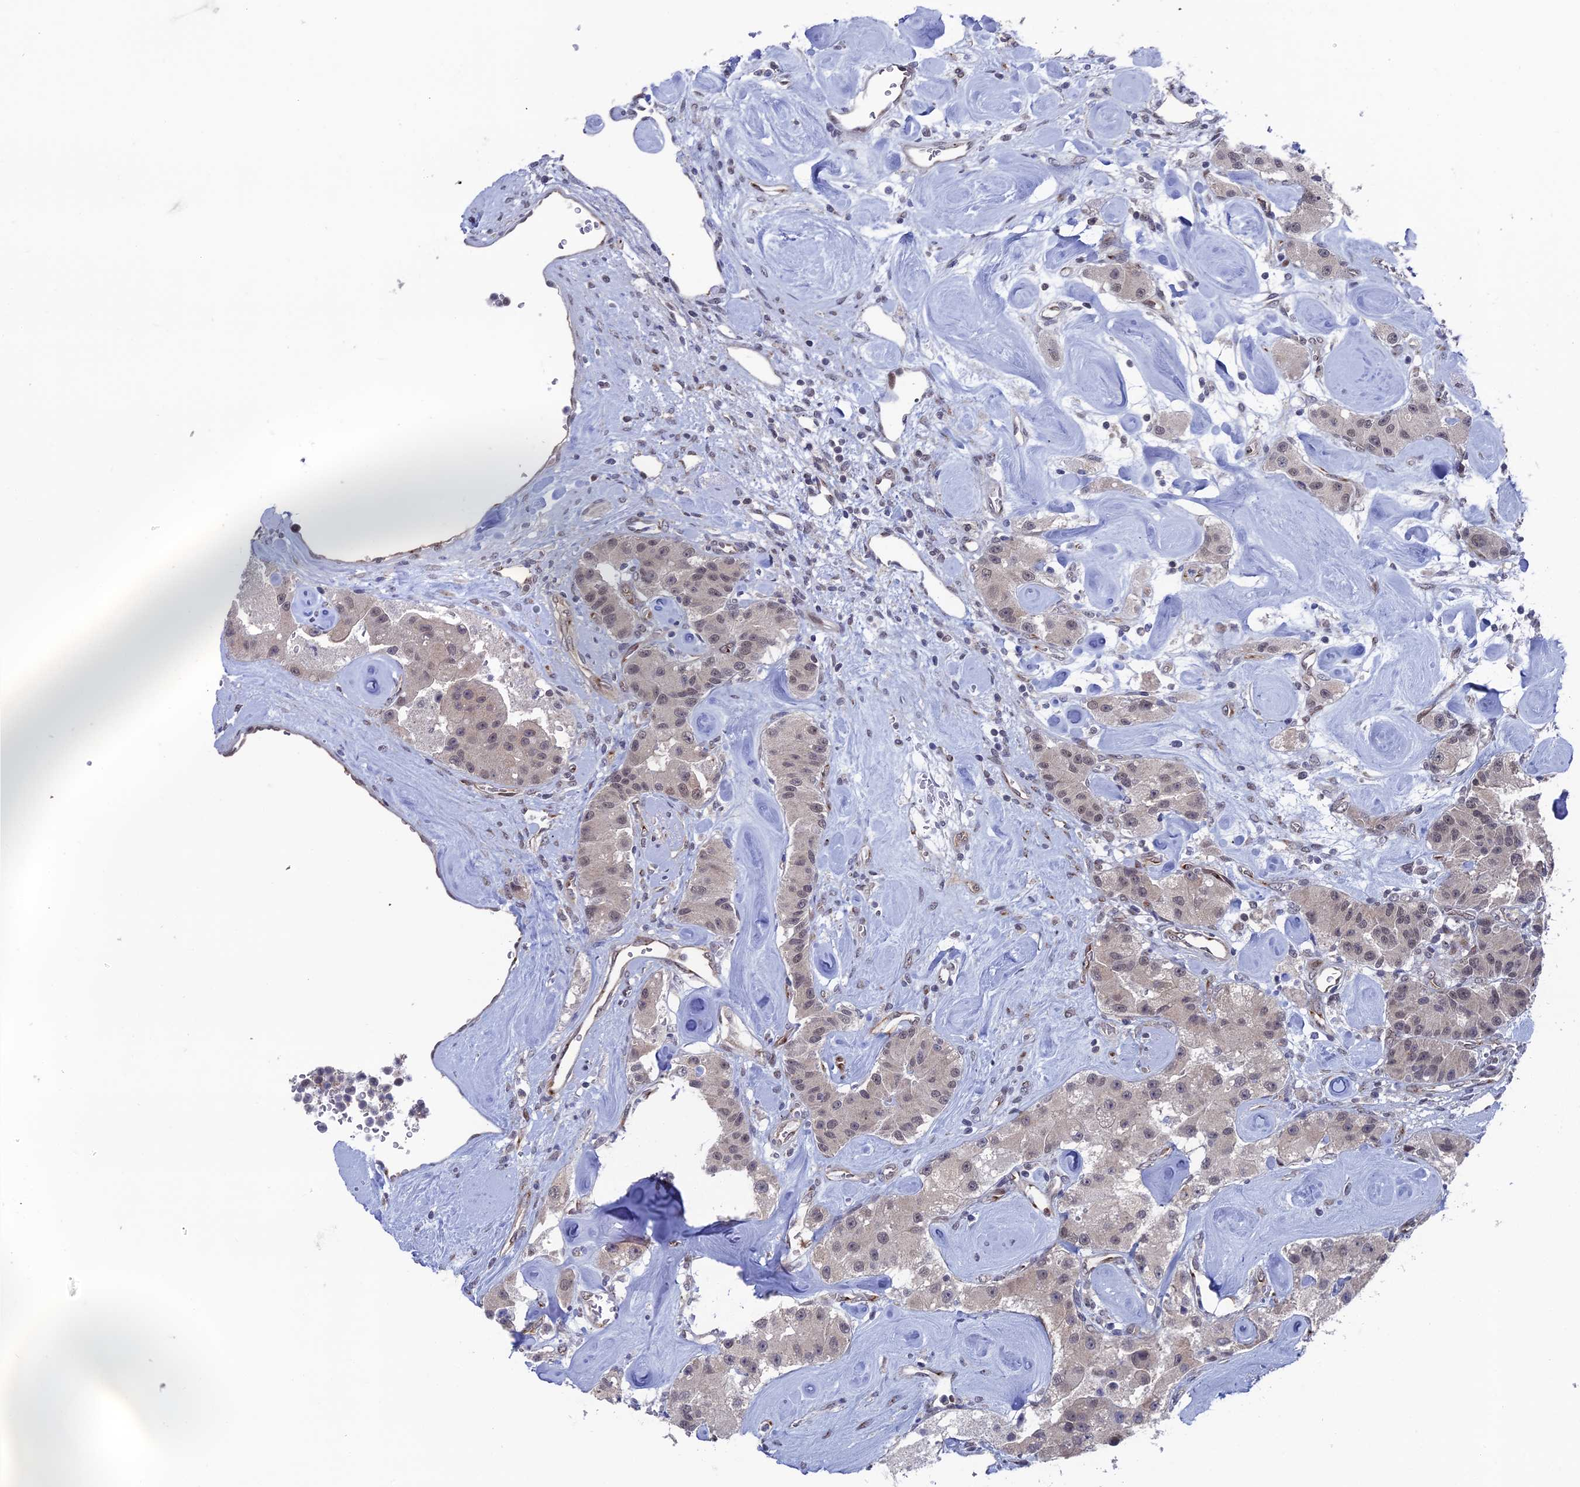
{"staining": {"intensity": "weak", "quantity": ">75%", "location": "nuclear"}, "tissue": "carcinoid", "cell_type": "Tumor cells", "image_type": "cancer", "snomed": [{"axis": "morphology", "description": "Carcinoid, malignant, NOS"}, {"axis": "topography", "description": "Pancreas"}], "caption": "Immunohistochemistry (IHC) histopathology image of carcinoid stained for a protein (brown), which exhibits low levels of weak nuclear expression in about >75% of tumor cells.", "gene": "FHIP2A", "patient": {"sex": "male", "age": 41}}